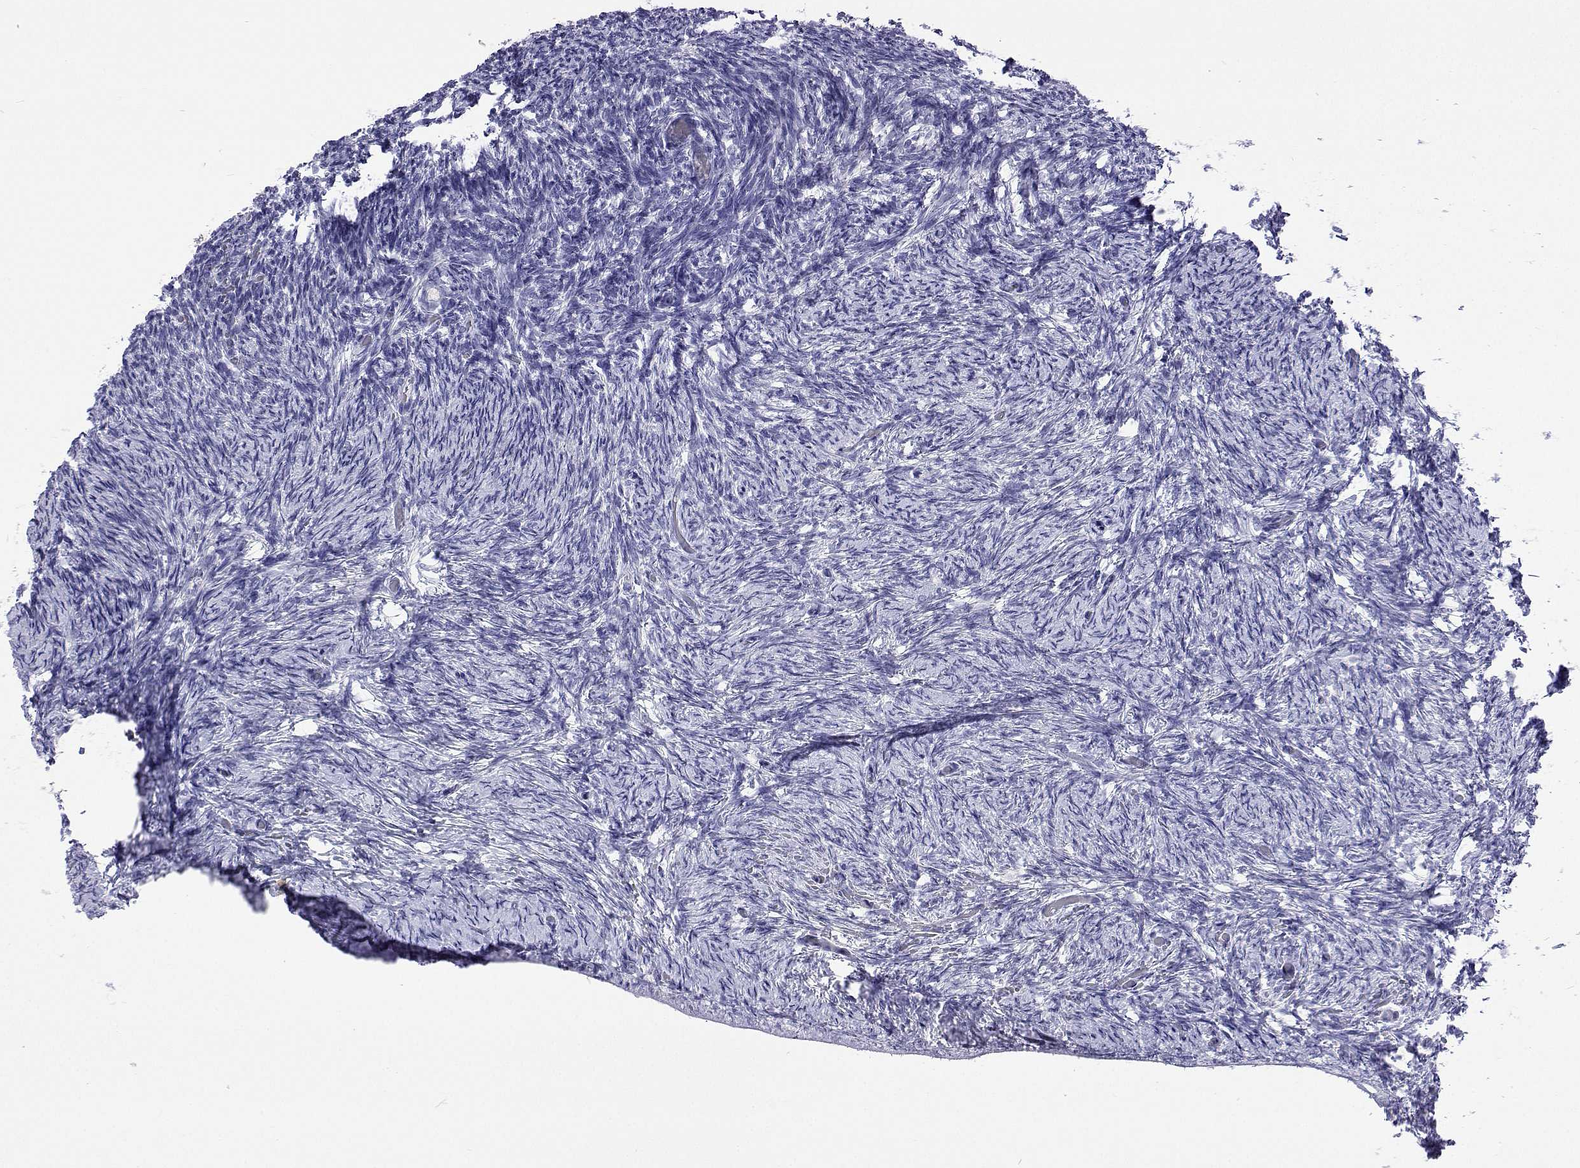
{"staining": {"intensity": "negative", "quantity": "none", "location": "none"}, "tissue": "ovary", "cell_type": "Ovarian stroma cells", "image_type": "normal", "snomed": [{"axis": "morphology", "description": "Normal tissue, NOS"}, {"axis": "topography", "description": "Ovary"}], "caption": "Immunohistochemical staining of normal human ovary demonstrates no significant expression in ovarian stroma cells. (DAB immunohistochemistry (IHC) visualized using brightfield microscopy, high magnification).", "gene": "UMODL1", "patient": {"sex": "female", "age": 34}}